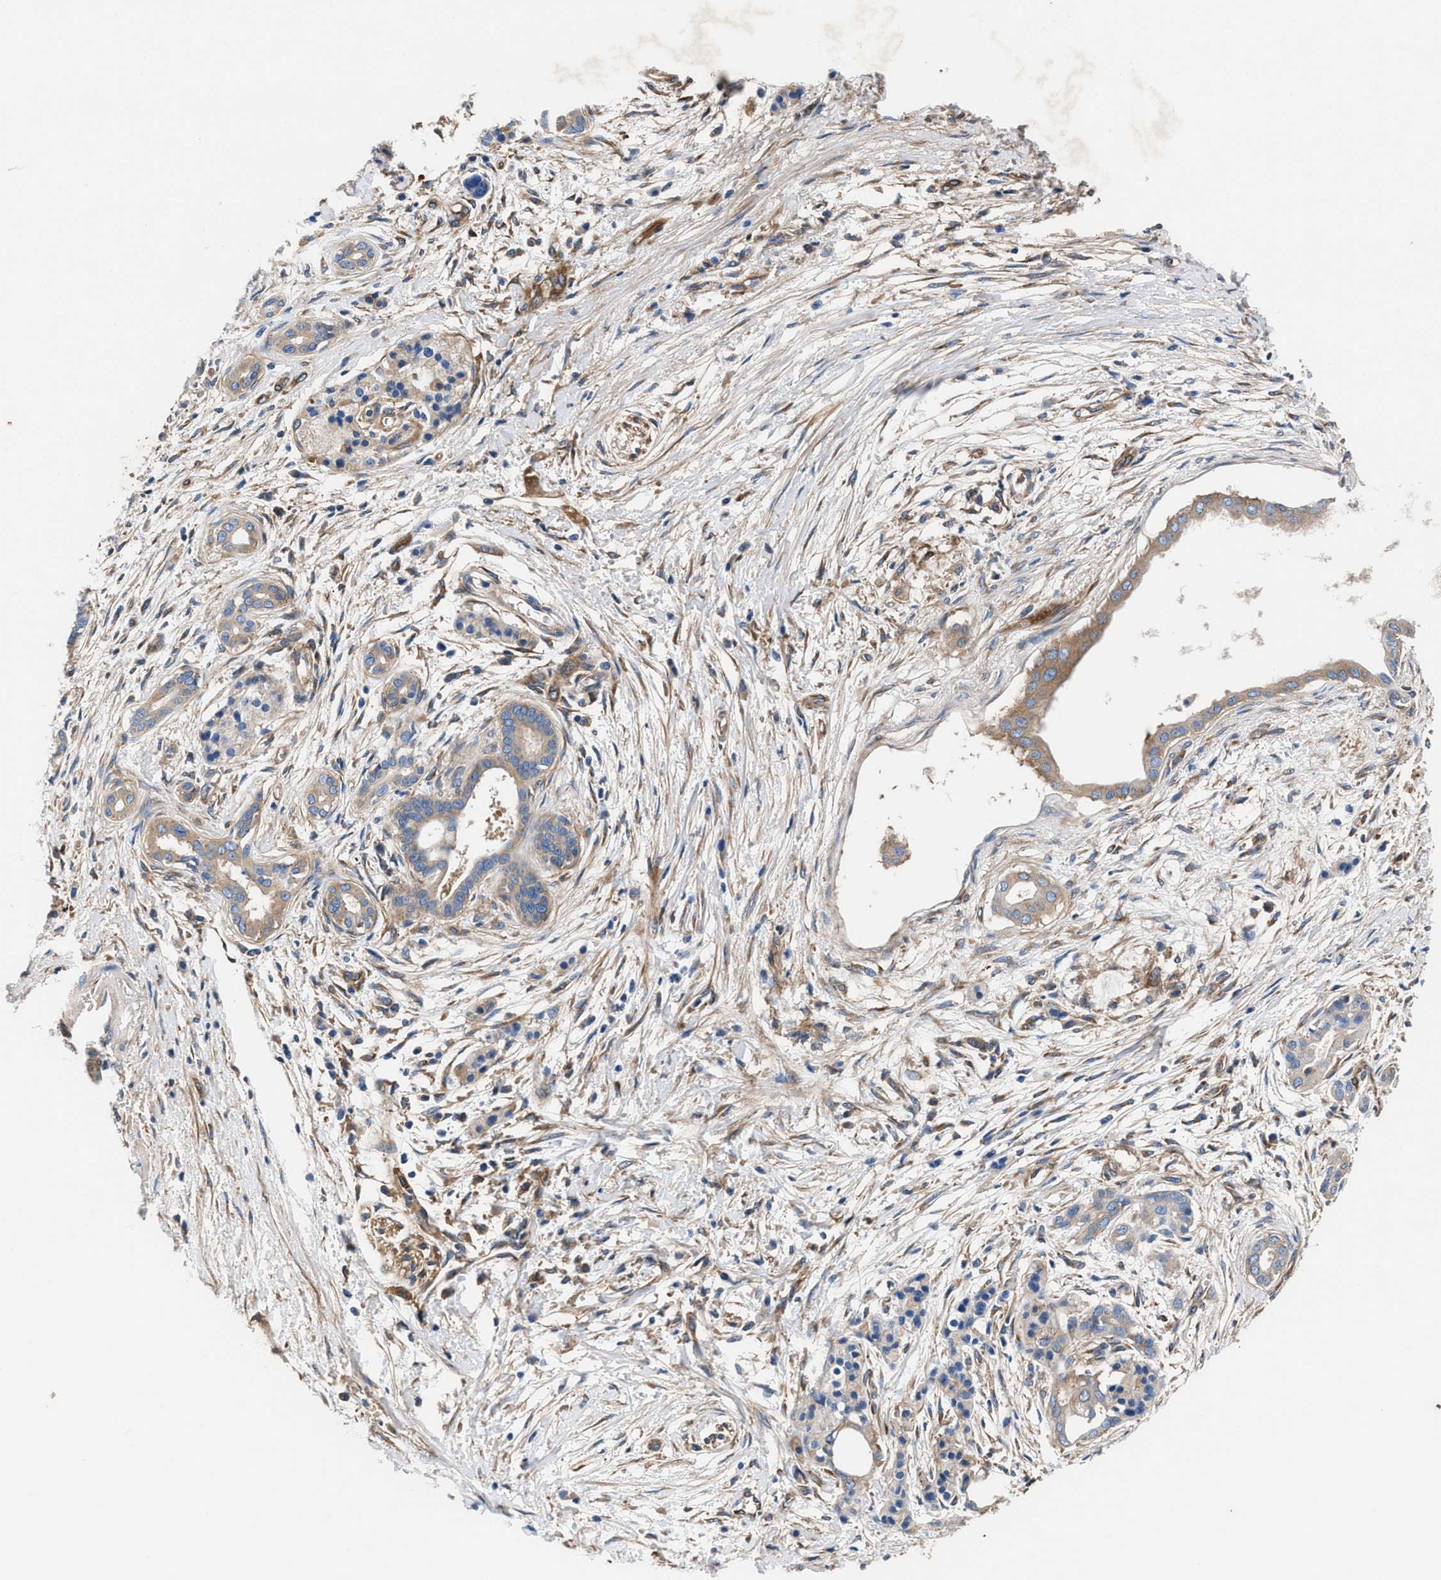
{"staining": {"intensity": "moderate", "quantity": "25%-75%", "location": "cytoplasmic/membranous"}, "tissue": "pancreatic cancer", "cell_type": "Tumor cells", "image_type": "cancer", "snomed": [{"axis": "morphology", "description": "Adenocarcinoma, NOS"}, {"axis": "topography", "description": "Pancreas"}], "caption": "An IHC histopathology image of neoplastic tissue is shown. Protein staining in brown labels moderate cytoplasmic/membranous positivity in pancreatic adenocarcinoma within tumor cells. (Brightfield microscopy of DAB IHC at high magnification).", "gene": "SH3GL1", "patient": {"sex": "male", "age": 59}}